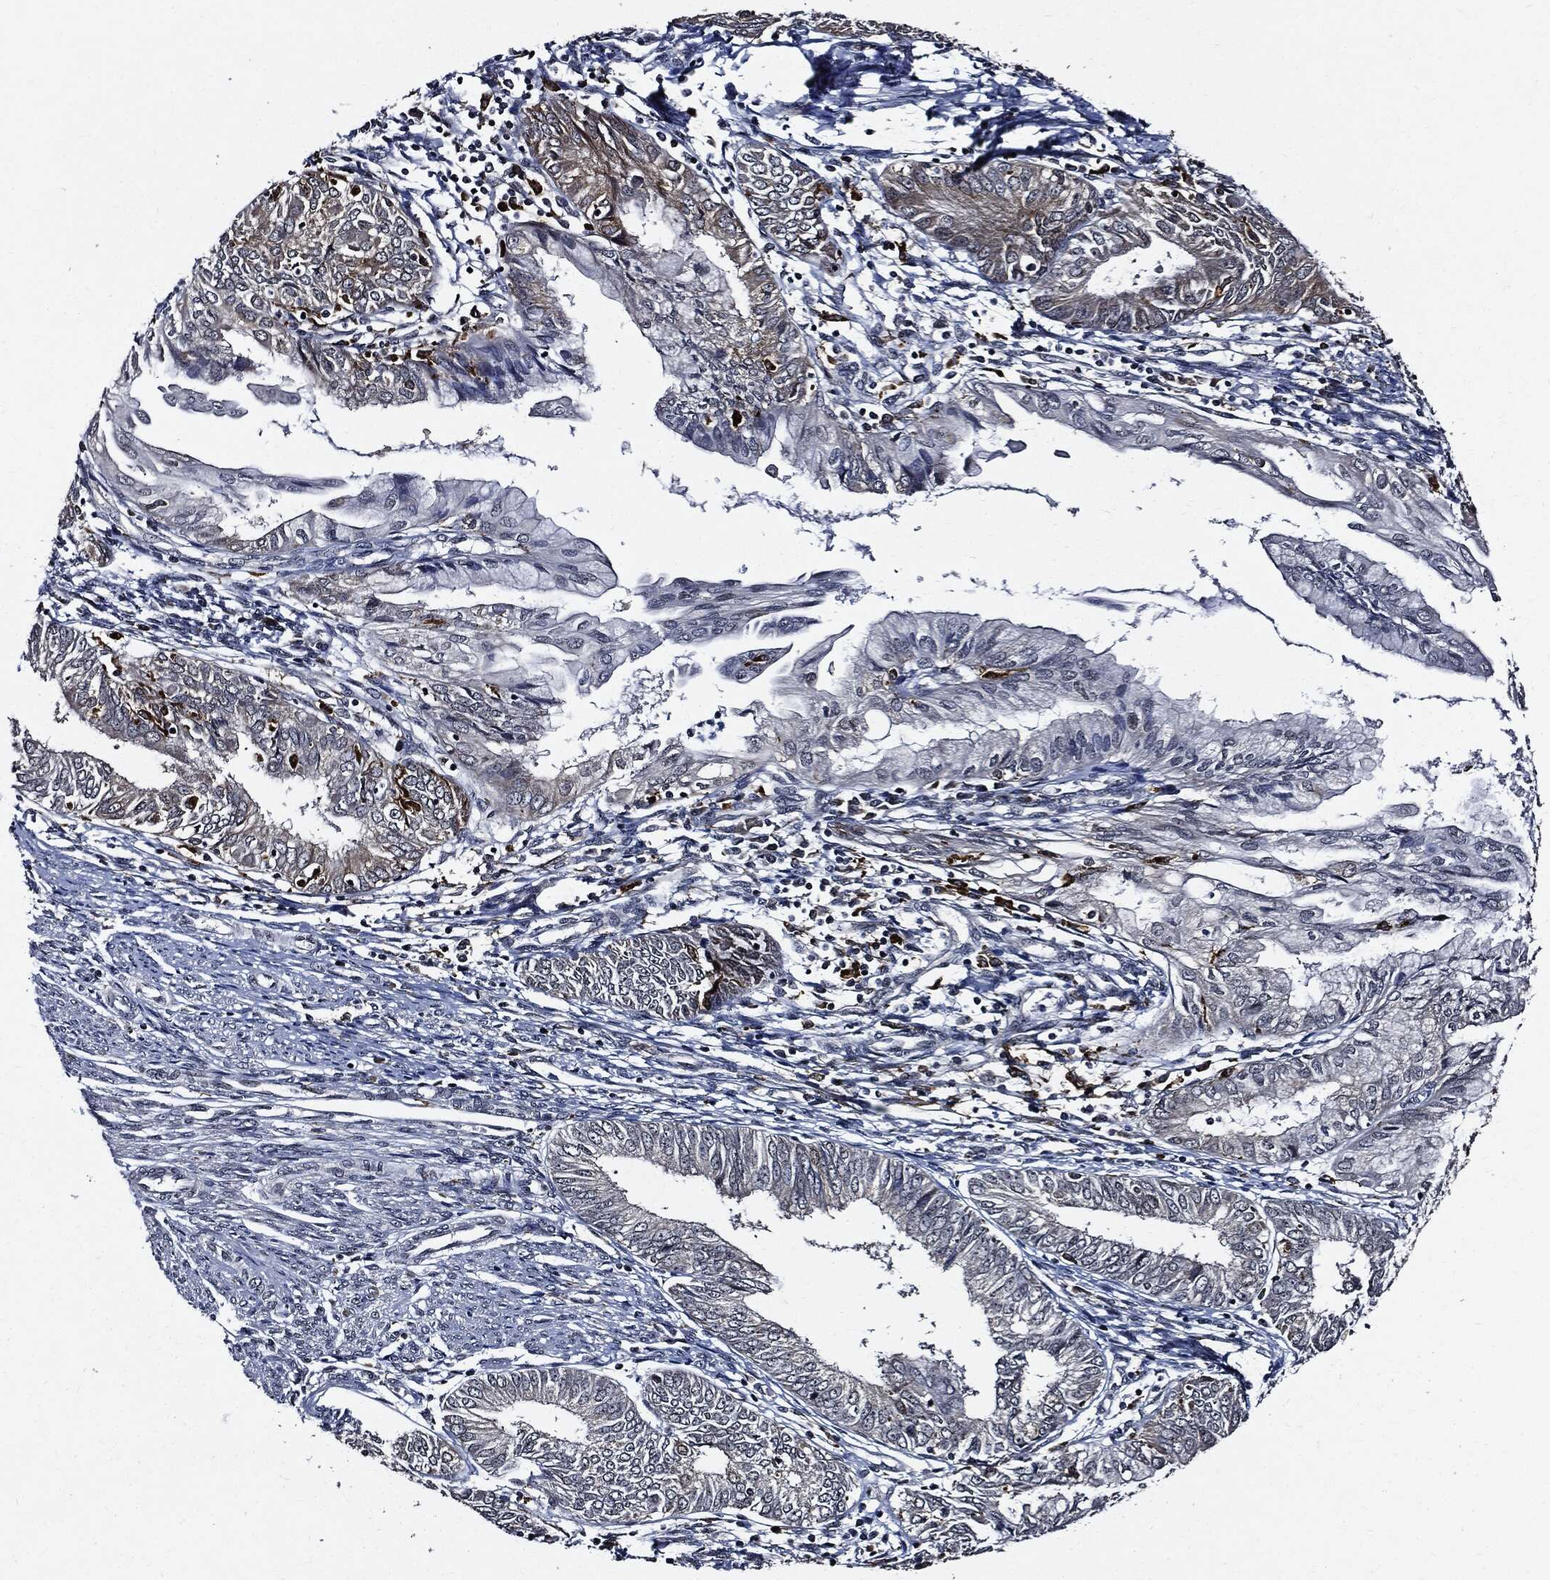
{"staining": {"intensity": "negative", "quantity": "none", "location": "none"}, "tissue": "endometrial cancer", "cell_type": "Tumor cells", "image_type": "cancer", "snomed": [{"axis": "morphology", "description": "Adenocarcinoma, NOS"}, {"axis": "topography", "description": "Endometrium"}], "caption": "Human endometrial cancer (adenocarcinoma) stained for a protein using IHC reveals no staining in tumor cells.", "gene": "SUGT1", "patient": {"sex": "female", "age": 68}}